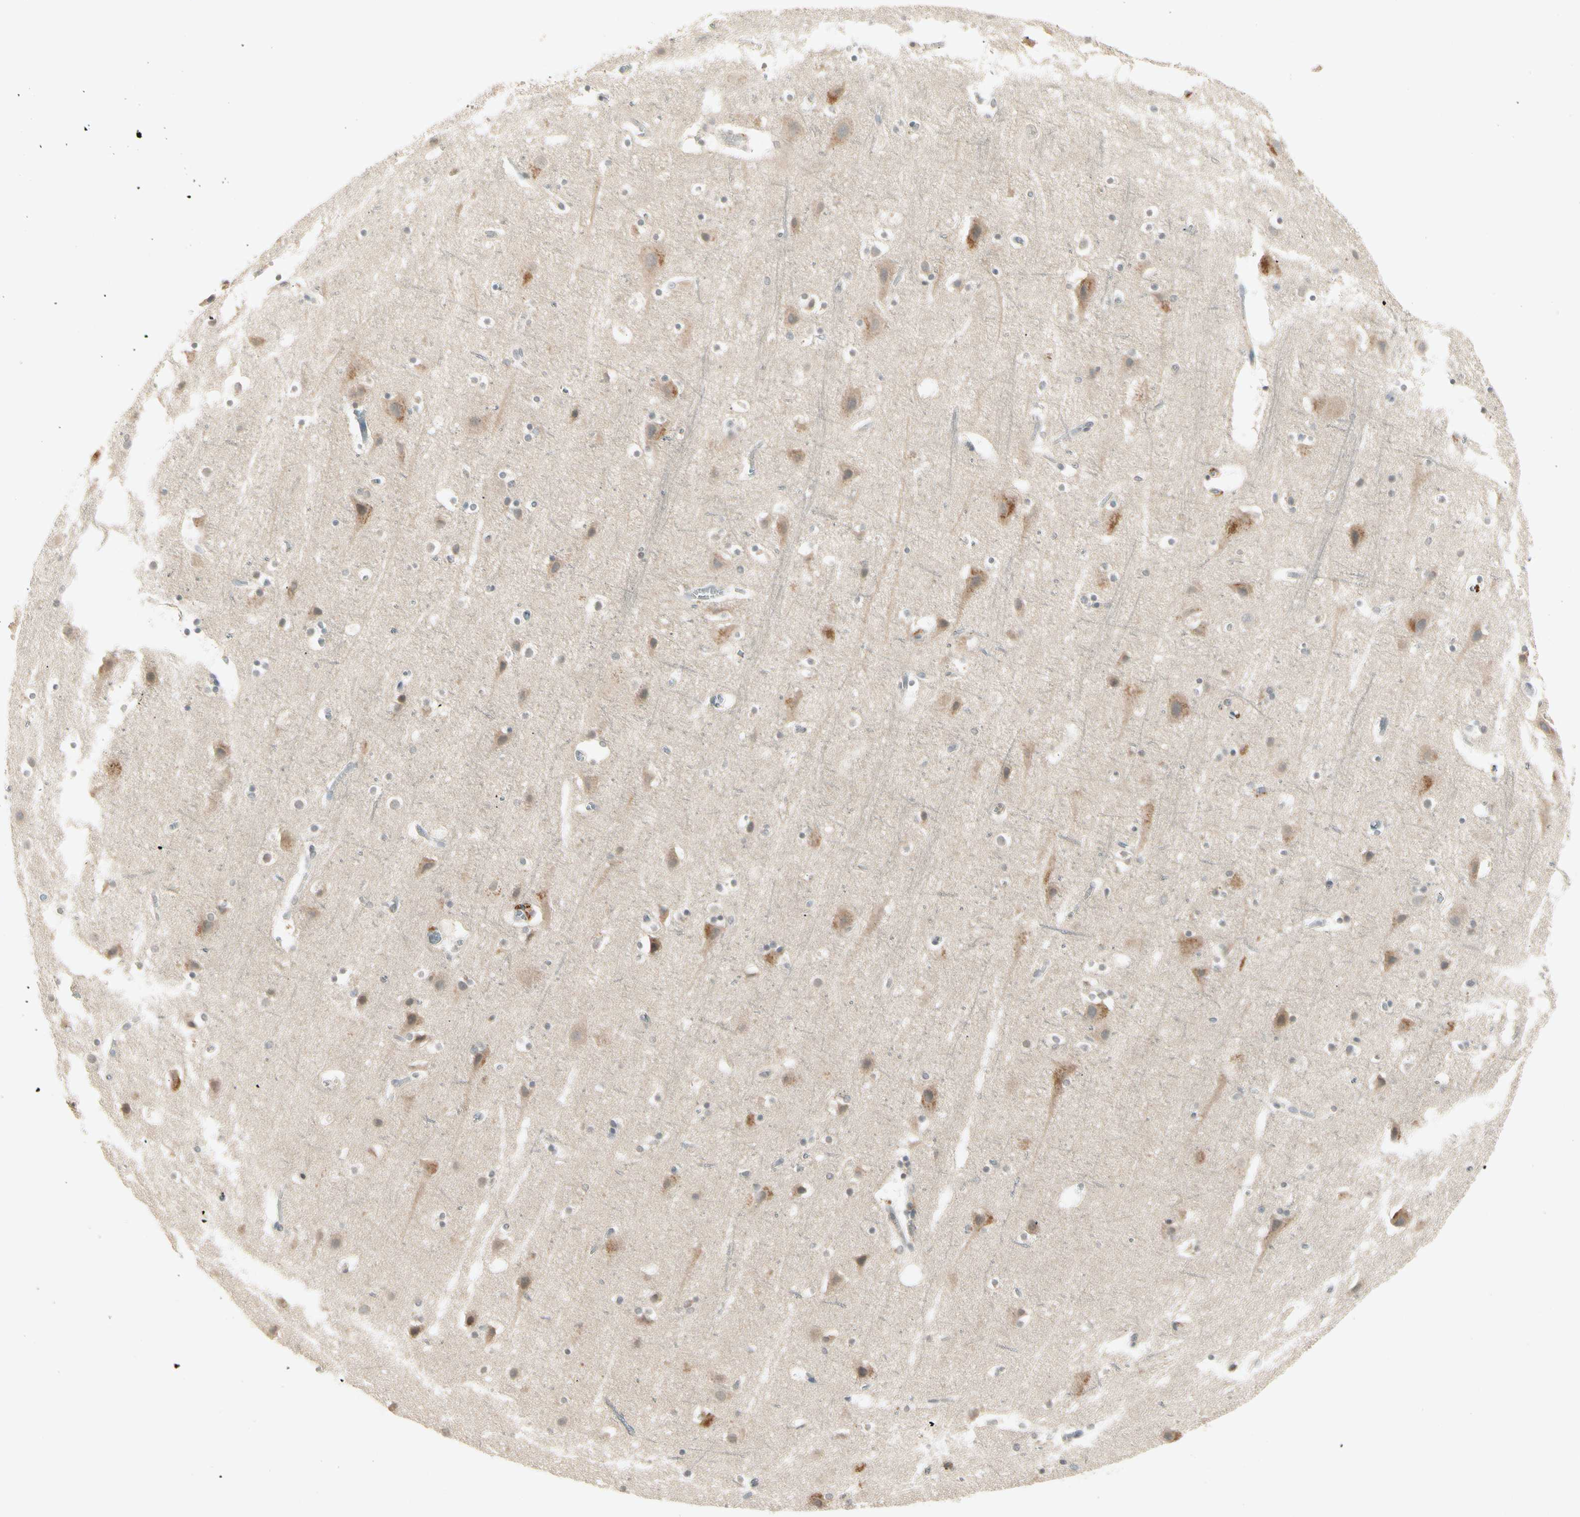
{"staining": {"intensity": "negative", "quantity": "none", "location": "none"}, "tissue": "cerebral cortex", "cell_type": "Endothelial cells", "image_type": "normal", "snomed": [{"axis": "morphology", "description": "Normal tissue, NOS"}, {"axis": "topography", "description": "Cerebral cortex"}], "caption": "IHC micrograph of unremarkable cerebral cortex: cerebral cortex stained with DAB exhibits no significant protein staining in endothelial cells.", "gene": "CCL4", "patient": {"sex": "male", "age": 45}}